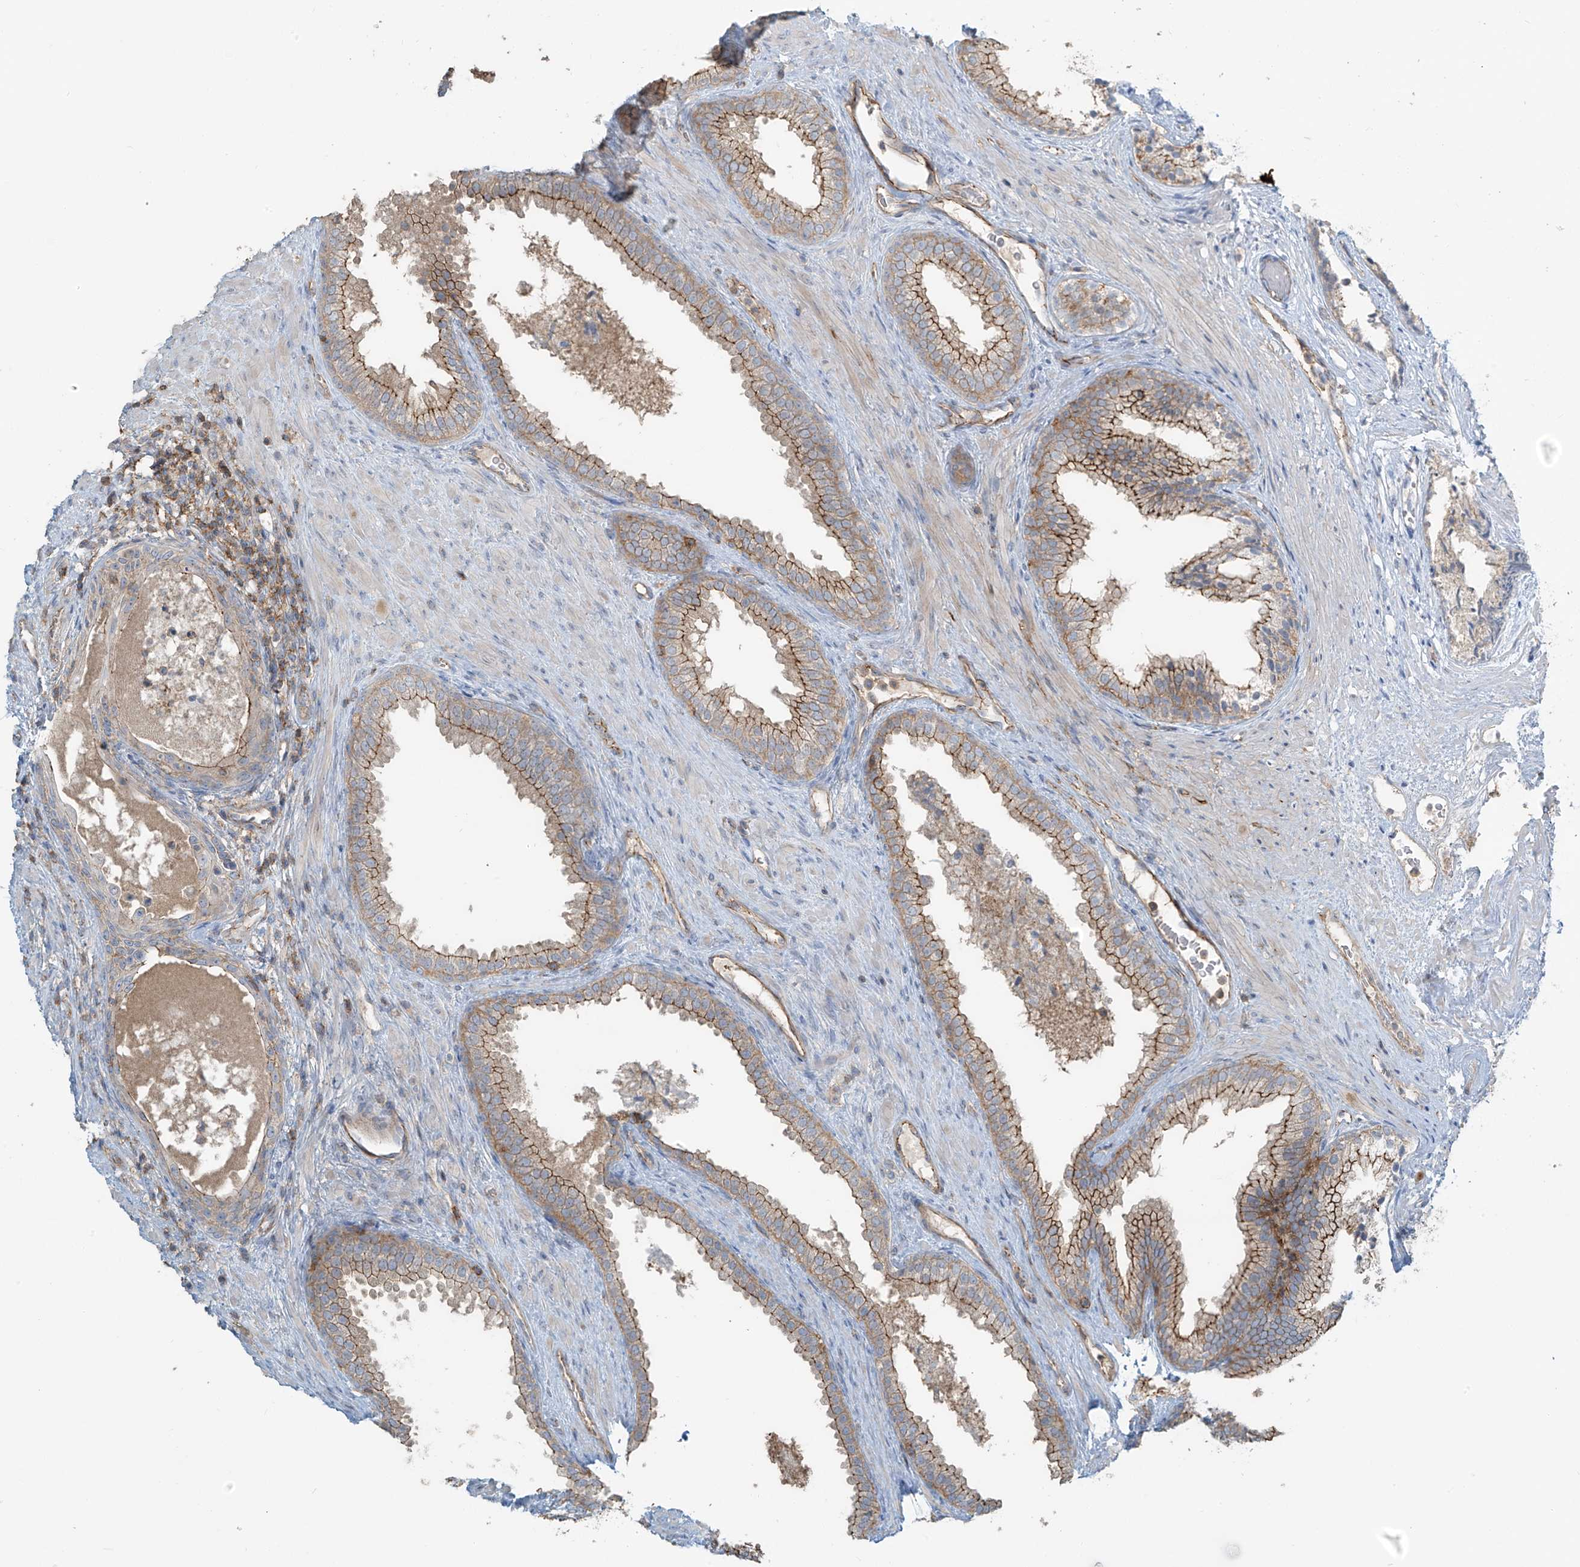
{"staining": {"intensity": "moderate", "quantity": ">75%", "location": "cytoplasmic/membranous"}, "tissue": "prostate", "cell_type": "Glandular cells", "image_type": "normal", "snomed": [{"axis": "morphology", "description": "Normal tissue, NOS"}, {"axis": "topography", "description": "Prostate"}], "caption": "Immunohistochemical staining of benign prostate exhibits medium levels of moderate cytoplasmic/membranous expression in approximately >75% of glandular cells.", "gene": "SLC9A2", "patient": {"sex": "male", "age": 76}}